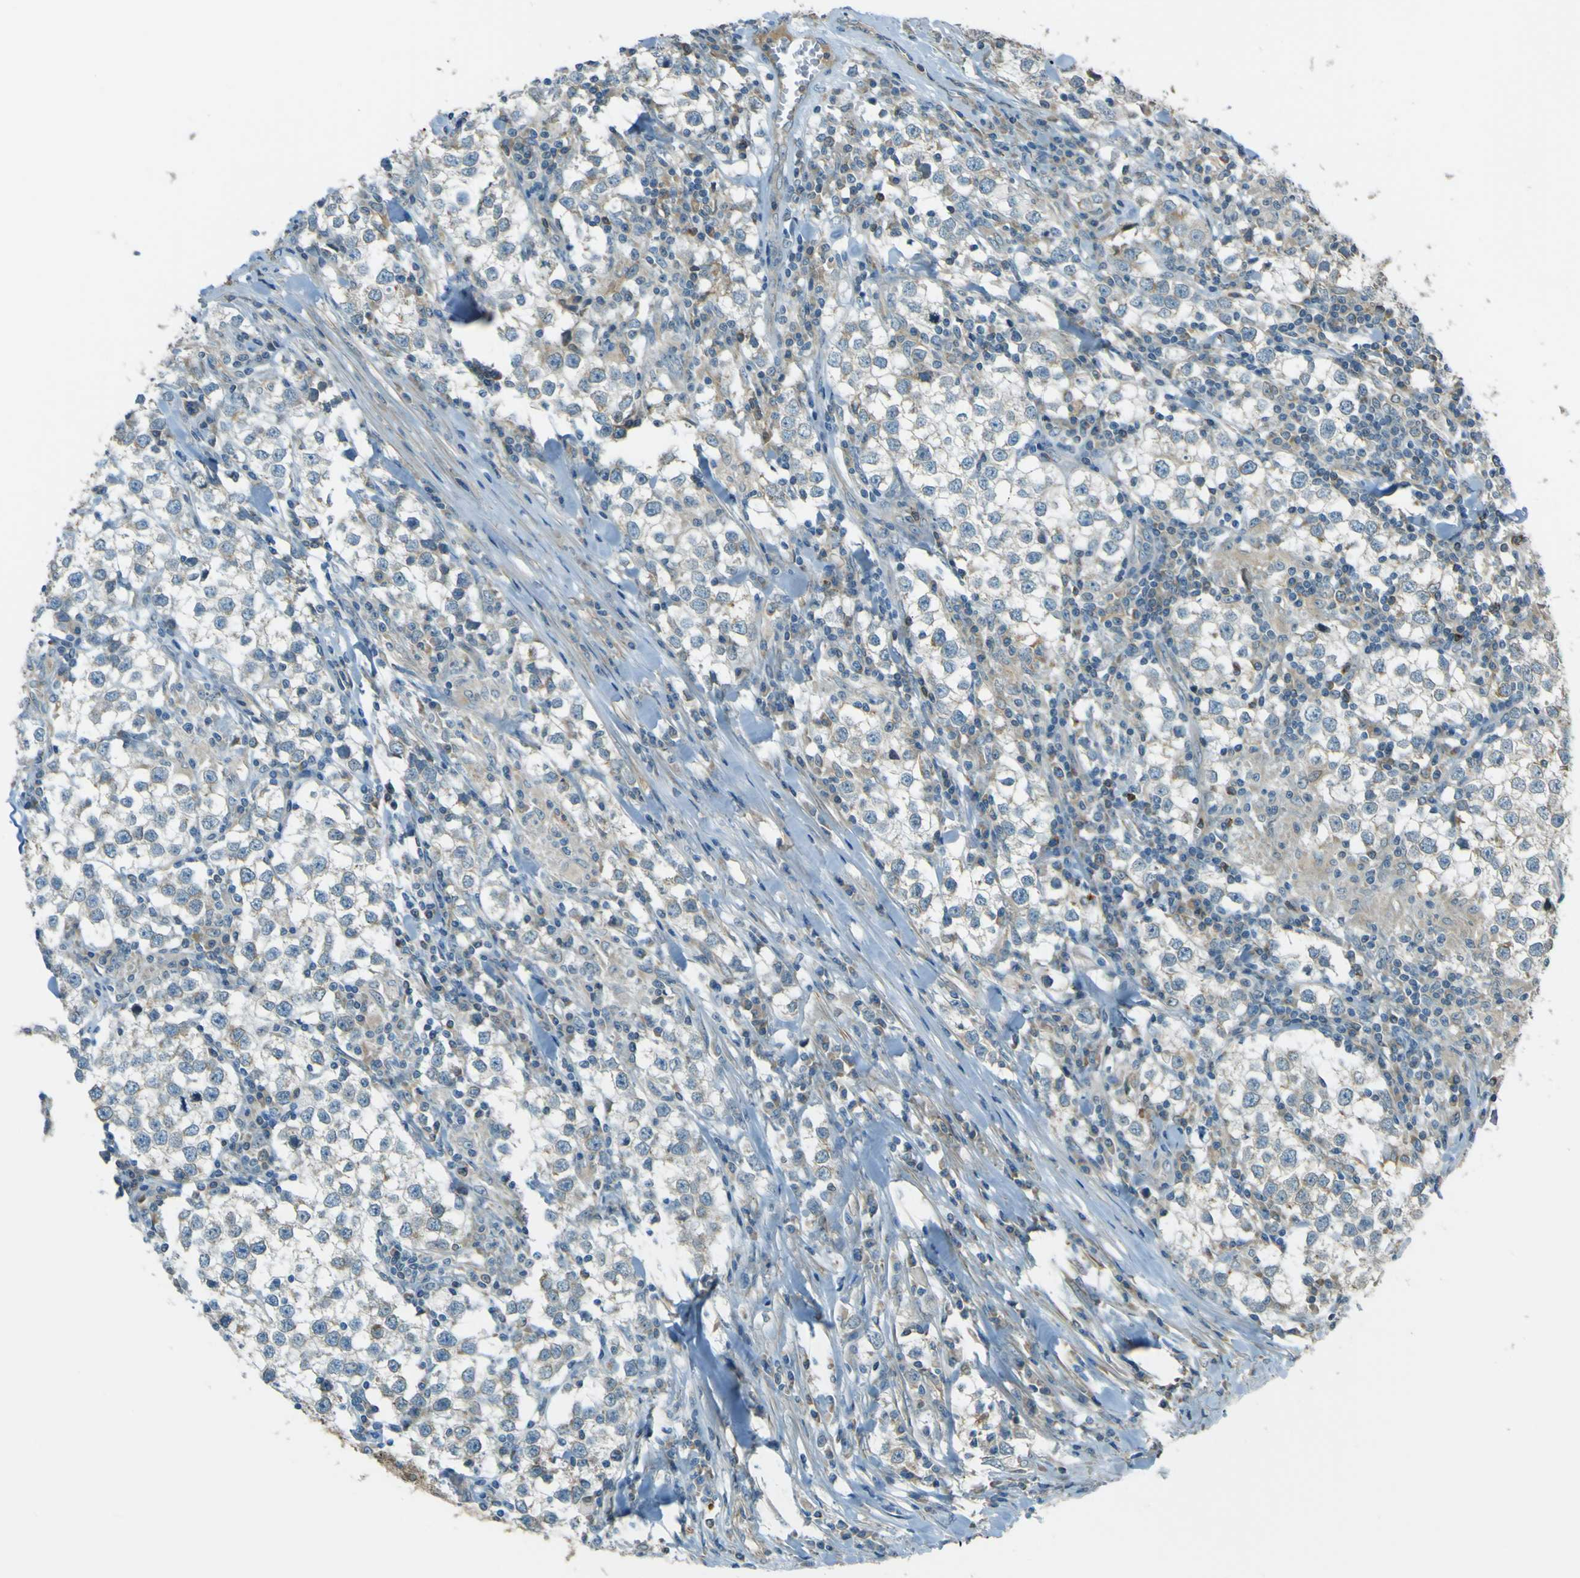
{"staining": {"intensity": "negative", "quantity": "none", "location": "none"}, "tissue": "testis cancer", "cell_type": "Tumor cells", "image_type": "cancer", "snomed": [{"axis": "morphology", "description": "Seminoma, NOS"}, {"axis": "morphology", "description": "Carcinoma, Embryonal, NOS"}, {"axis": "topography", "description": "Testis"}], "caption": "Testis cancer was stained to show a protein in brown. There is no significant staining in tumor cells. (Immunohistochemistry, brightfield microscopy, high magnification).", "gene": "LPCAT1", "patient": {"sex": "male", "age": 36}}